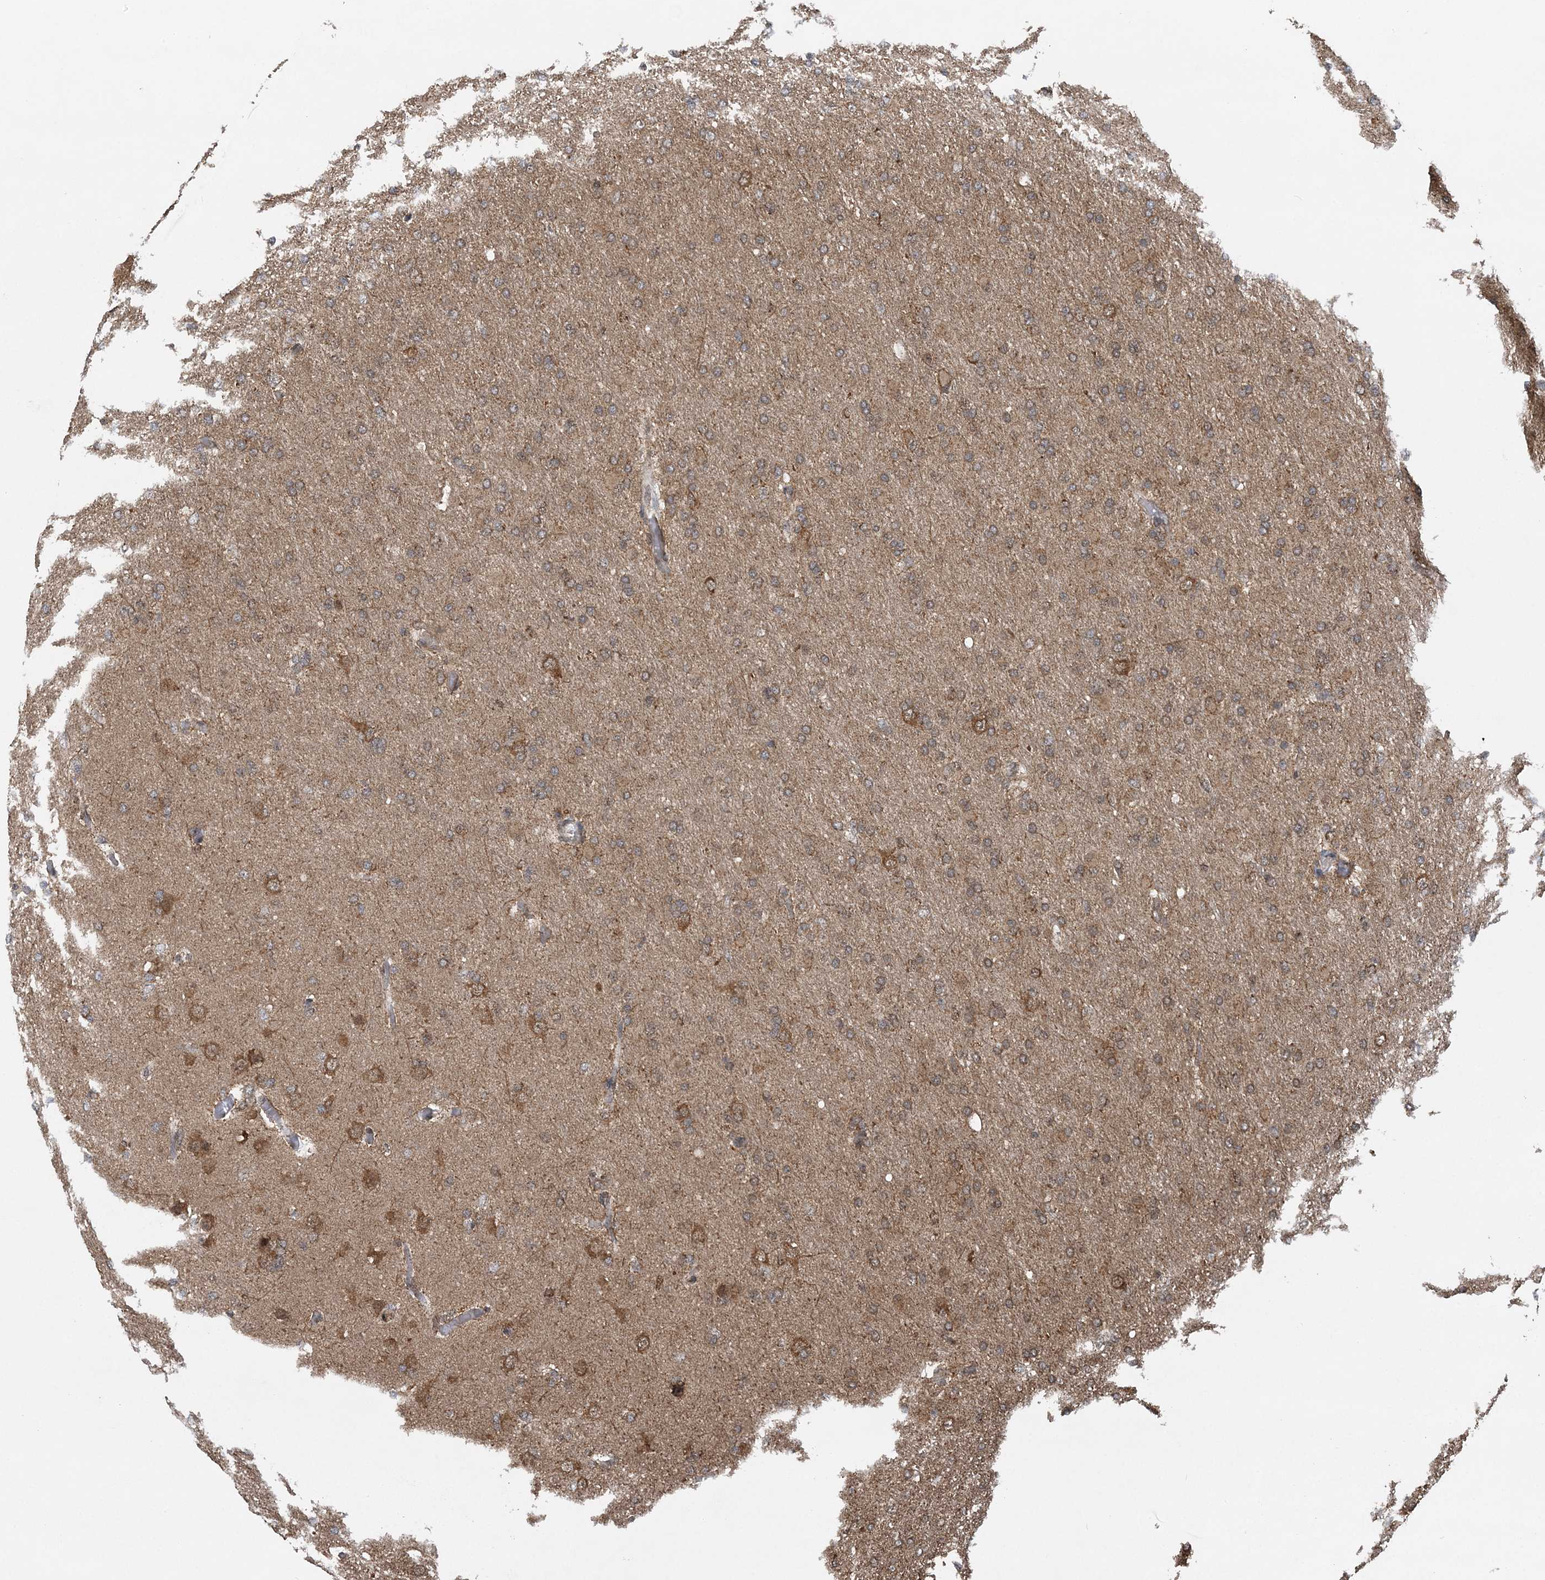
{"staining": {"intensity": "weak", "quantity": ">75%", "location": "cytoplasmic/membranous"}, "tissue": "glioma", "cell_type": "Tumor cells", "image_type": "cancer", "snomed": [{"axis": "morphology", "description": "Glioma, malignant, High grade"}, {"axis": "topography", "description": "Cerebral cortex"}], "caption": "Weak cytoplasmic/membranous positivity is present in about >75% of tumor cells in malignant high-grade glioma. The staining is performed using DAB brown chromogen to label protein expression. The nuclei are counter-stained blue using hematoxylin.", "gene": "PCBP1", "patient": {"sex": "female", "age": 36}}